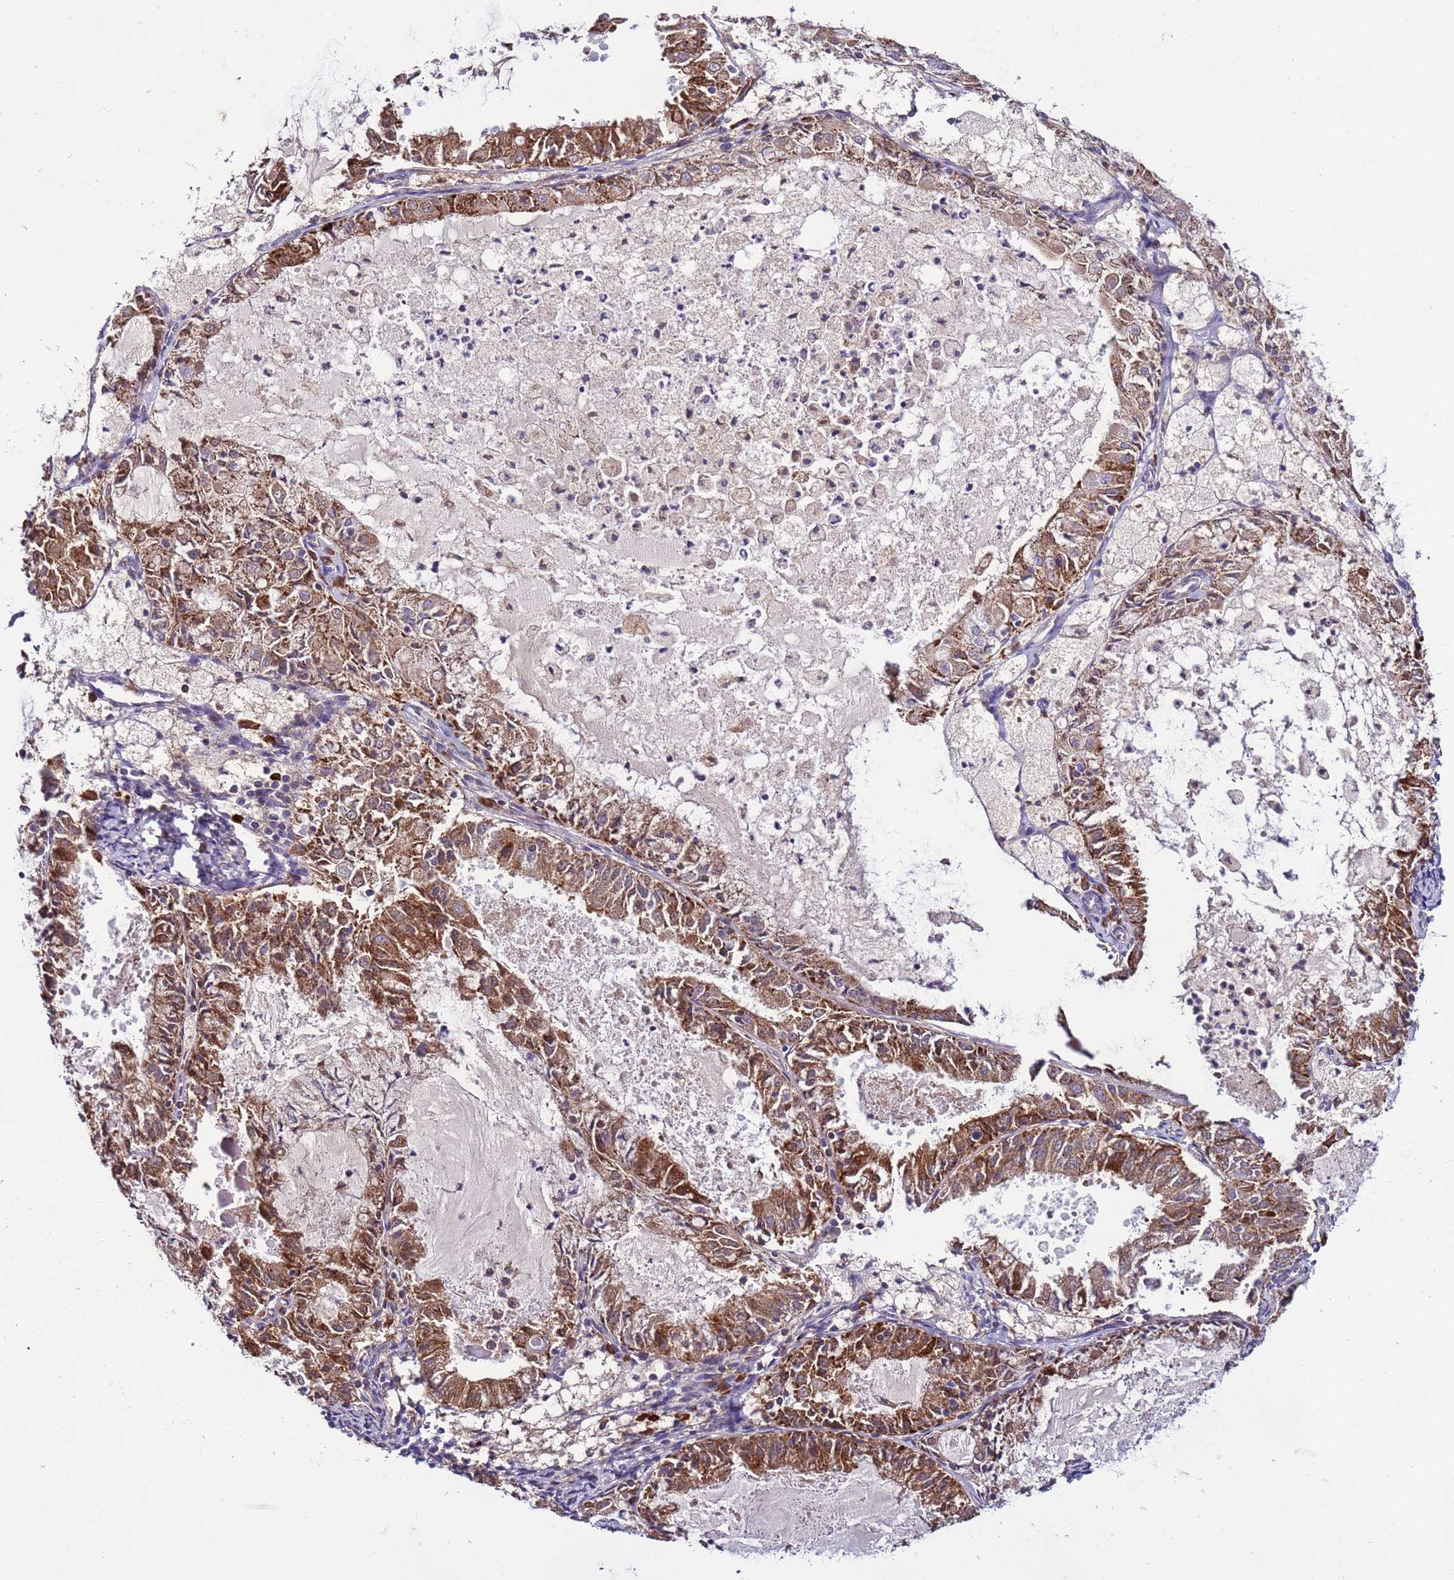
{"staining": {"intensity": "moderate", "quantity": "25%-75%", "location": "cytoplasmic/membranous"}, "tissue": "endometrial cancer", "cell_type": "Tumor cells", "image_type": "cancer", "snomed": [{"axis": "morphology", "description": "Adenocarcinoma, NOS"}, {"axis": "topography", "description": "Endometrium"}], "caption": "IHC of human endometrial cancer shows medium levels of moderate cytoplasmic/membranous positivity in approximately 25%-75% of tumor cells.", "gene": "SPCS1", "patient": {"sex": "female", "age": 57}}